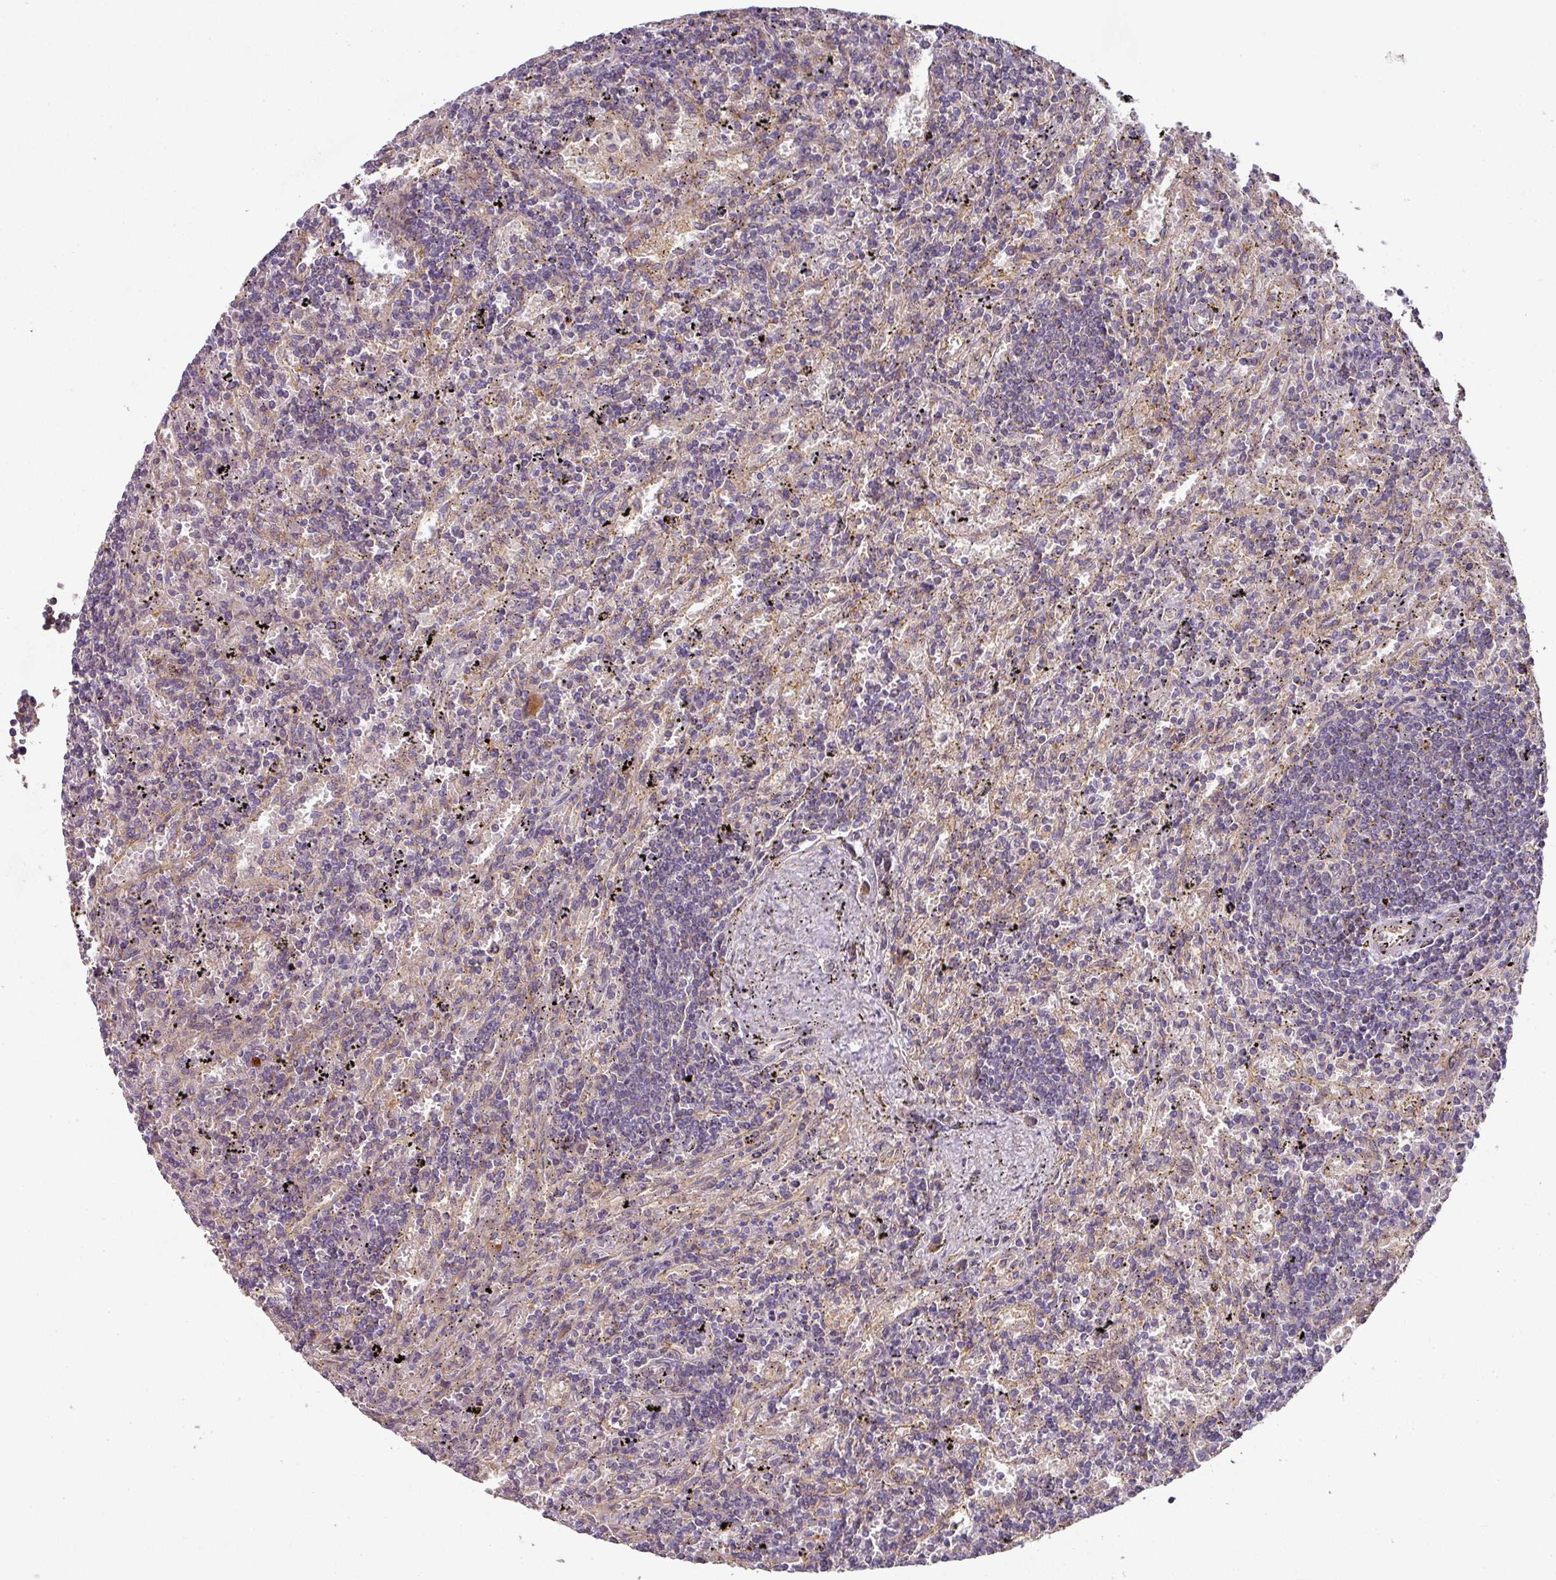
{"staining": {"intensity": "negative", "quantity": "none", "location": "none"}, "tissue": "lymphoma", "cell_type": "Tumor cells", "image_type": "cancer", "snomed": [{"axis": "morphology", "description": "Malignant lymphoma, non-Hodgkin's type, Low grade"}, {"axis": "topography", "description": "Spleen"}], "caption": "The immunohistochemistry micrograph has no significant staining in tumor cells of malignant lymphoma, non-Hodgkin's type (low-grade) tissue. Brightfield microscopy of IHC stained with DAB (3,3'-diaminobenzidine) (brown) and hematoxylin (blue), captured at high magnification.", "gene": "STK35", "patient": {"sex": "male", "age": 76}}